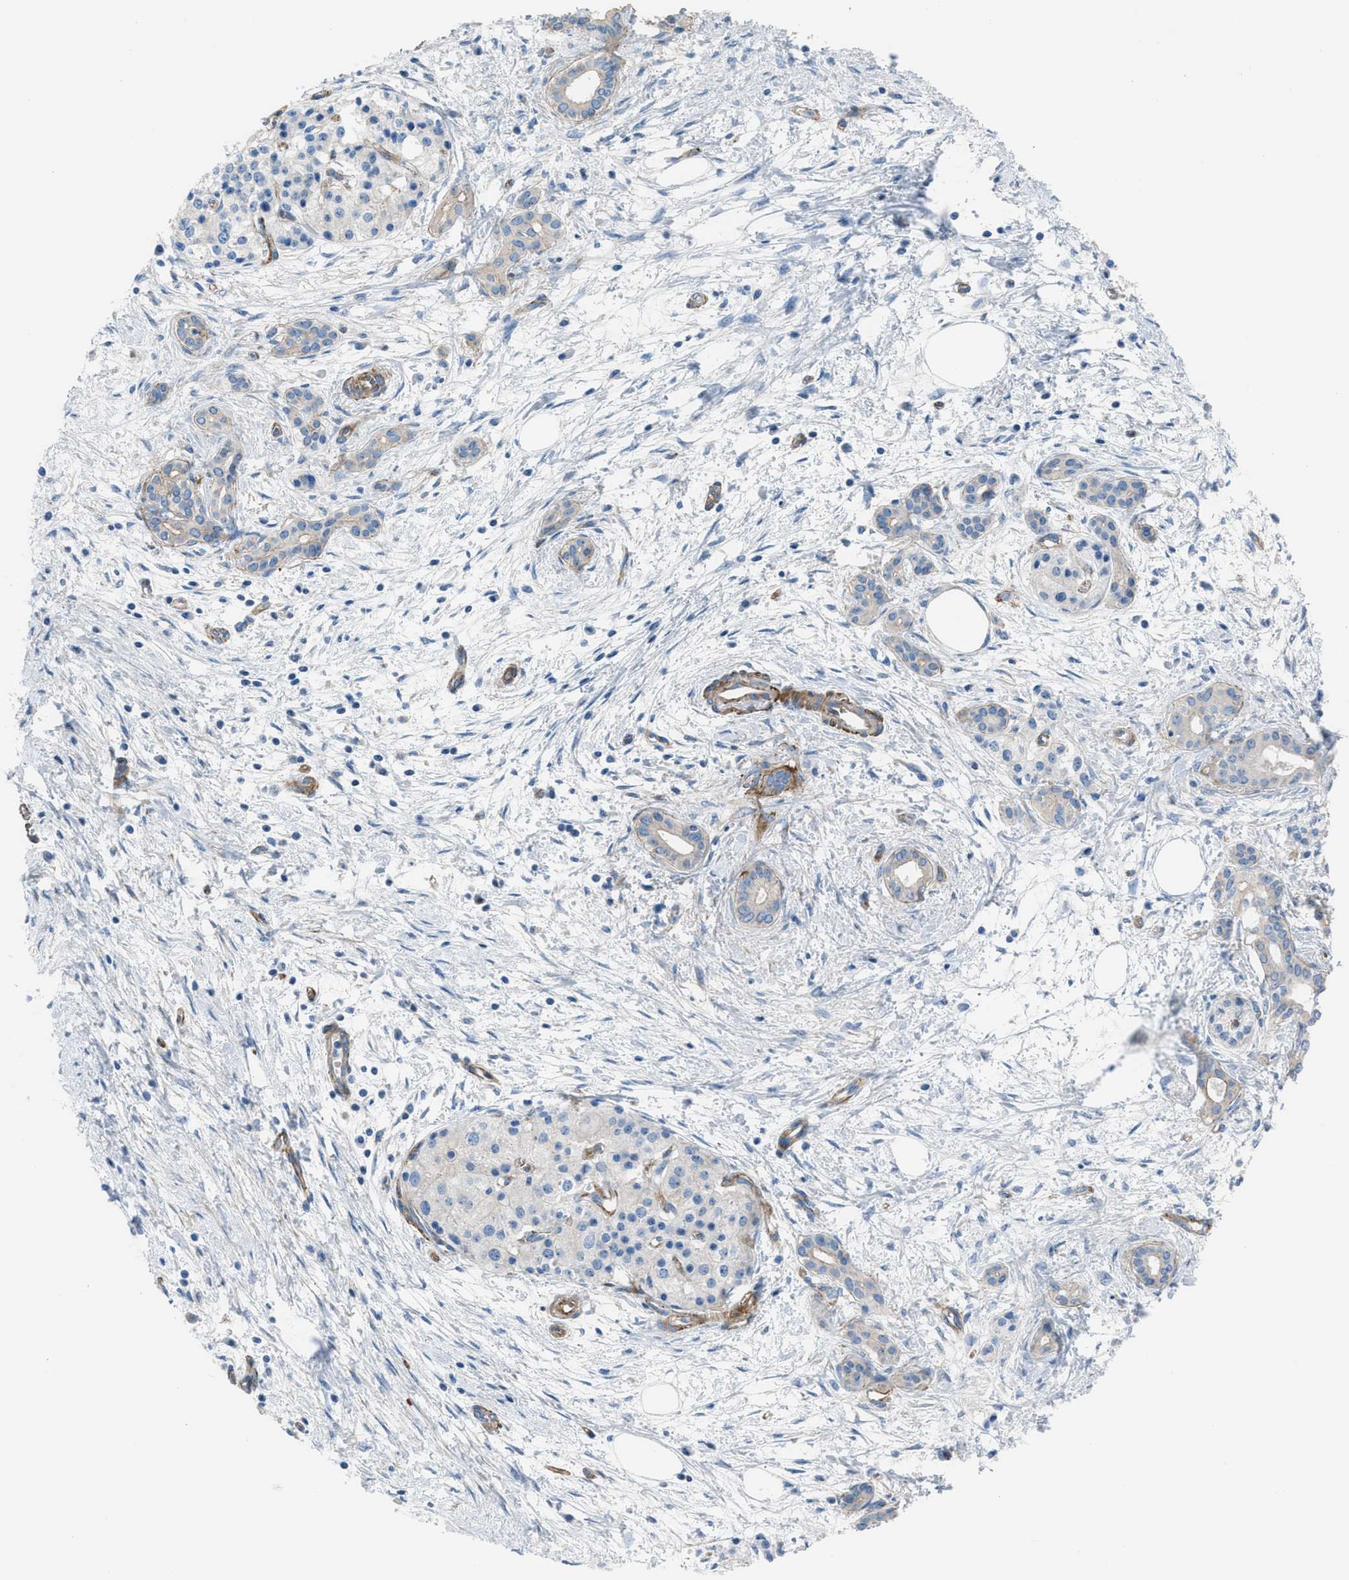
{"staining": {"intensity": "weak", "quantity": "<25%", "location": "cytoplasmic/membranous"}, "tissue": "pancreatic cancer", "cell_type": "Tumor cells", "image_type": "cancer", "snomed": [{"axis": "morphology", "description": "Adenocarcinoma, NOS"}, {"axis": "topography", "description": "Pancreas"}], "caption": "This is an IHC image of adenocarcinoma (pancreatic). There is no expression in tumor cells.", "gene": "KCNH7", "patient": {"sex": "female", "age": 70}}